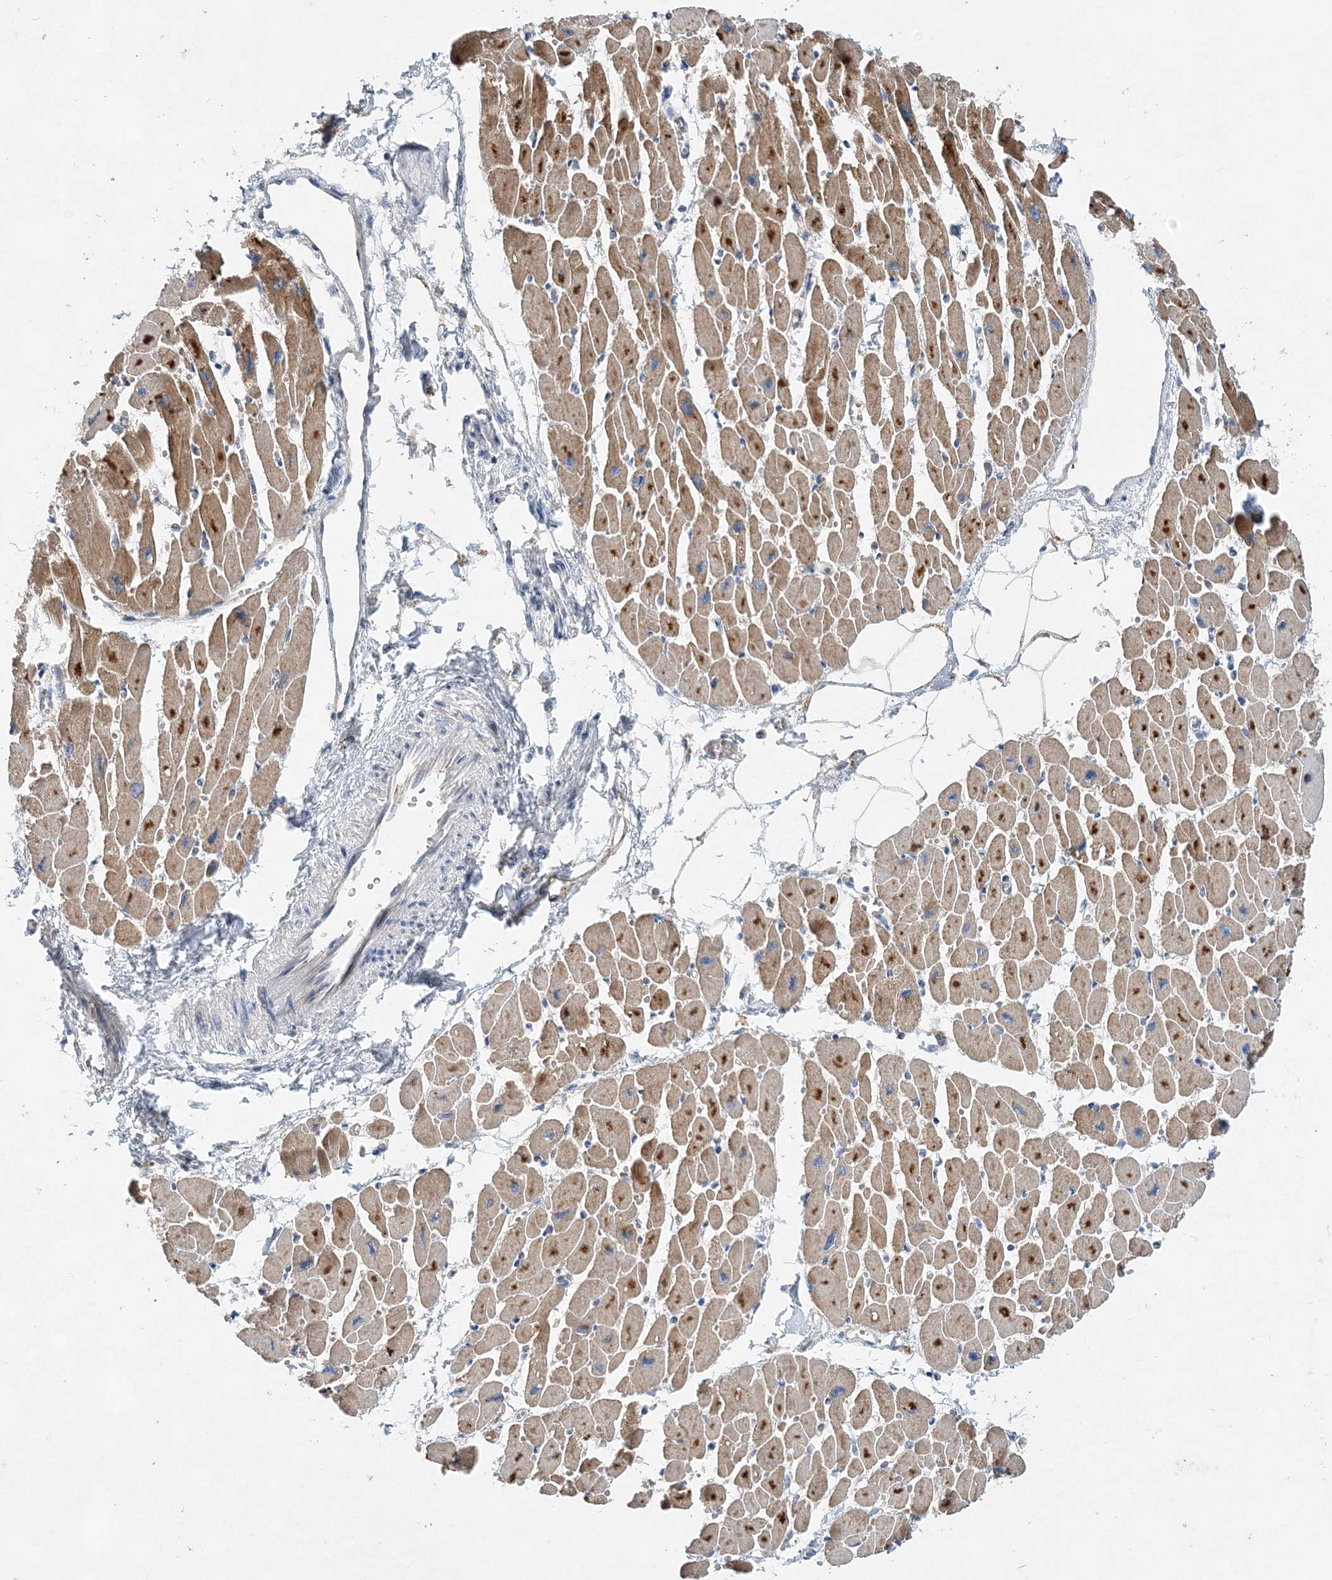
{"staining": {"intensity": "moderate", "quantity": ">75%", "location": "cytoplasmic/membranous"}, "tissue": "heart muscle", "cell_type": "Cardiomyocytes", "image_type": "normal", "snomed": [{"axis": "morphology", "description": "Normal tissue, NOS"}, {"axis": "topography", "description": "Heart"}], "caption": "Moderate cytoplasmic/membranous protein positivity is appreciated in approximately >75% of cardiomyocytes in heart muscle.", "gene": "TRAPPC13", "patient": {"sex": "female", "age": 54}}